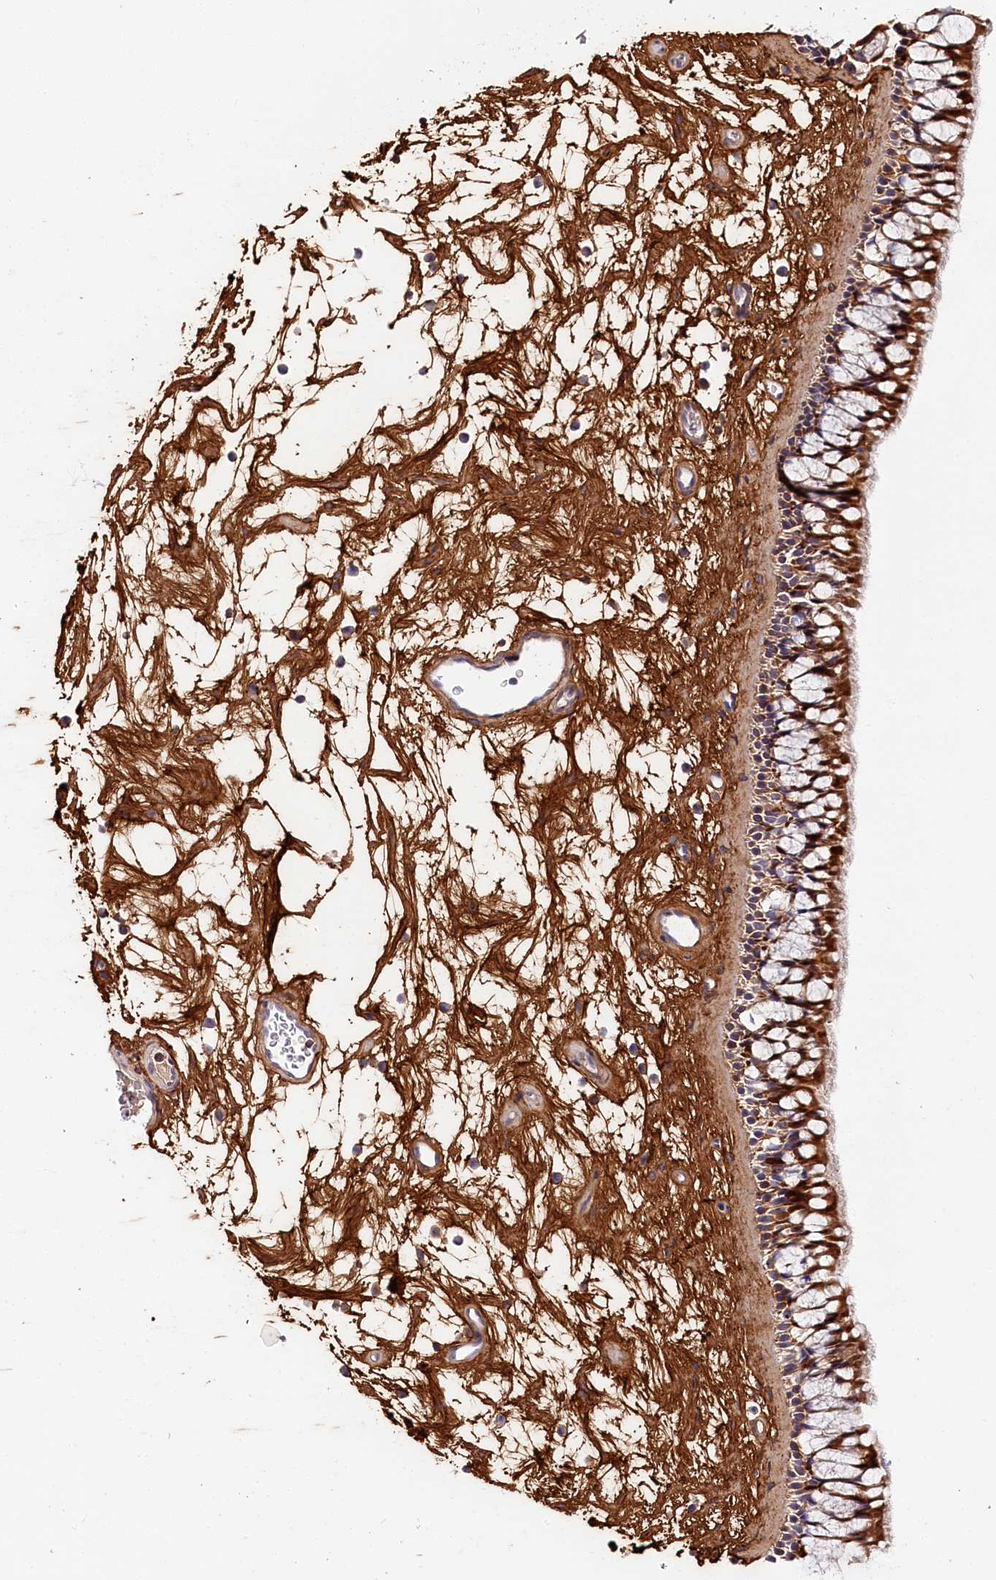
{"staining": {"intensity": "strong", "quantity": "25%-75%", "location": "cytoplasmic/membranous"}, "tissue": "nasopharynx", "cell_type": "Respiratory epithelial cells", "image_type": "normal", "snomed": [{"axis": "morphology", "description": "Normal tissue, NOS"}, {"axis": "topography", "description": "Nasopharynx"}], "caption": "High-magnification brightfield microscopy of normal nasopharynx stained with DAB (brown) and counterstained with hematoxylin (blue). respiratory epithelial cells exhibit strong cytoplasmic/membranous expression is identified in approximately25%-75% of cells. The protein of interest is shown in brown color, while the nuclei are stained blue.", "gene": "KATNB1", "patient": {"sex": "male", "age": 64}}